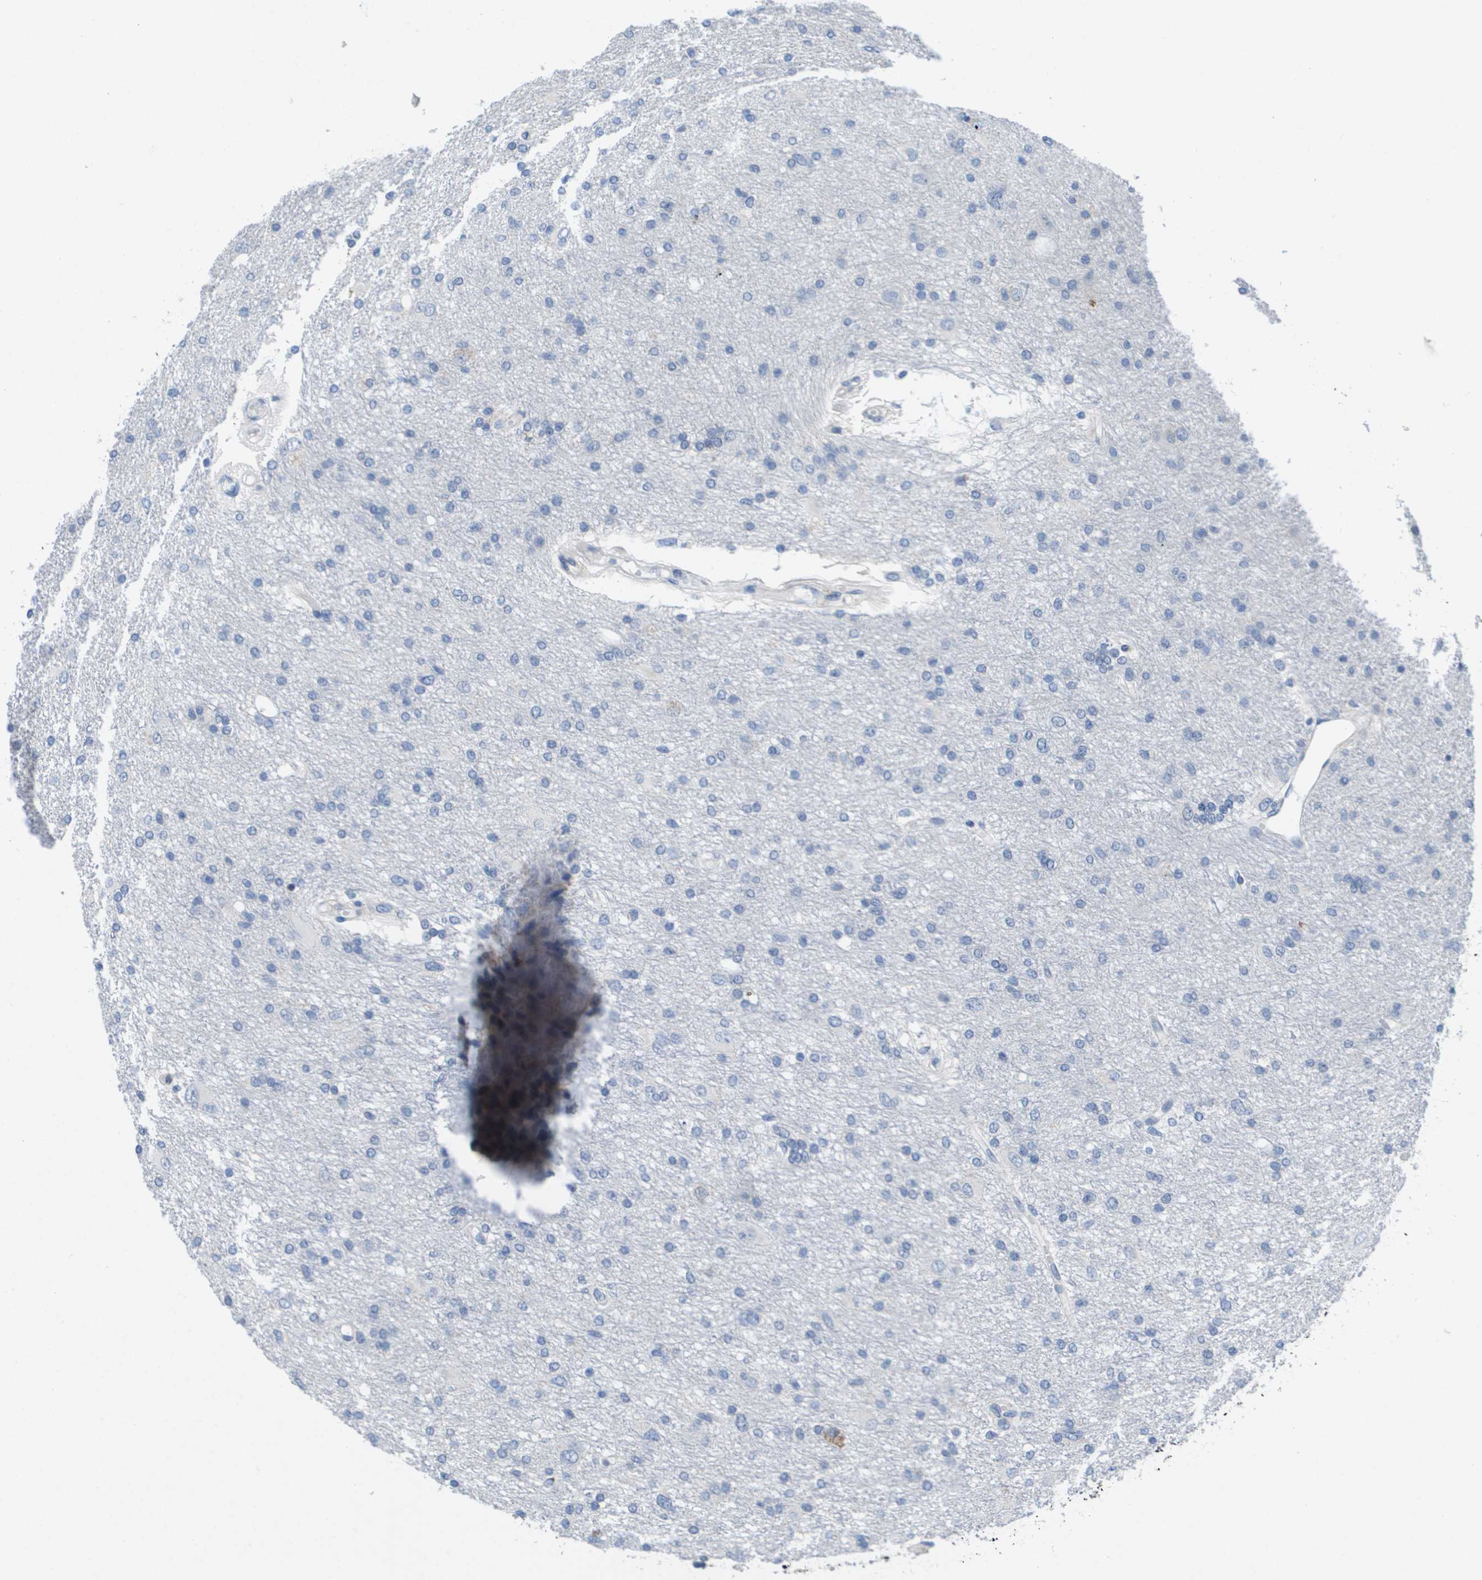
{"staining": {"intensity": "negative", "quantity": "none", "location": "none"}, "tissue": "glioma", "cell_type": "Tumor cells", "image_type": "cancer", "snomed": [{"axis": "morphology", "description": "Glioma, malignant, High grade"}, {"axis": "topography", "description": "Brain"}], "caption": "Immunohistochemistry of human malignant glioma (high-grade) reveals no positivity in tumor cells. Brightfield microscopy of immunohistochemistry (IHC) stained with DAB (3,3'-diaminobenzidine) (brown) and hematoxylin (blue), captured at high magnification.", "gene": "CD3G", "patient": {"sex": "female", "age": 59}}